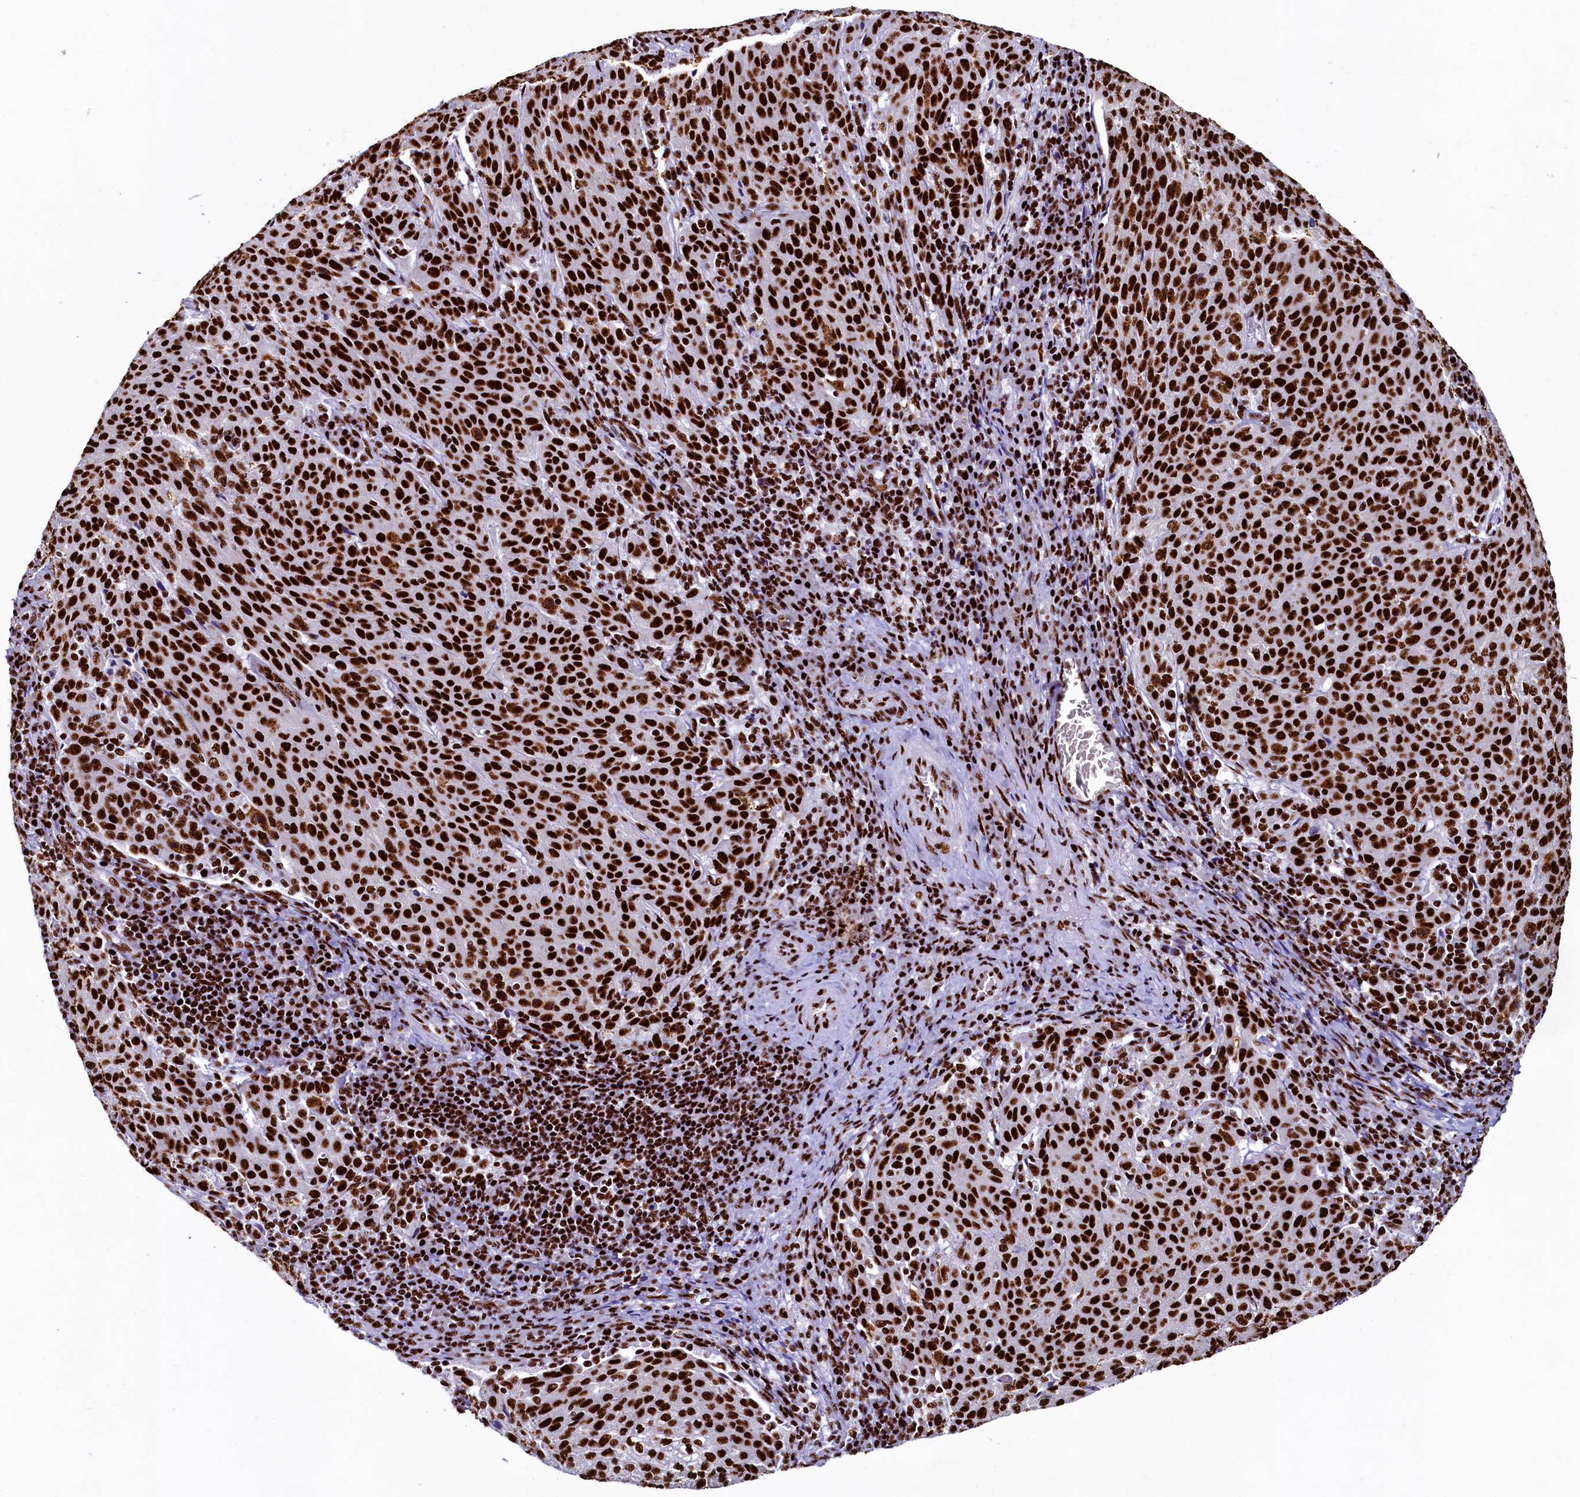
{"staining": {"intensity": "strong", "quantity": ">75%", "location": "nuclear"}, "tissue": "cervical cancer", "cell_type": "Tumor cells", "image_type": "cancer", "snomed": [{"axis": "morphology", "description": "Squamous cell carcinoma, NOS"}, {"axis": "topography", "description": "Cervix"}], "caption": "A high amount of strong nuclear staining is appreciated in approximately >75% of tumor cells in cervical cancer tissue.", "gene": "SRRM2", "patient": {"sex": "female", "age": 46}}